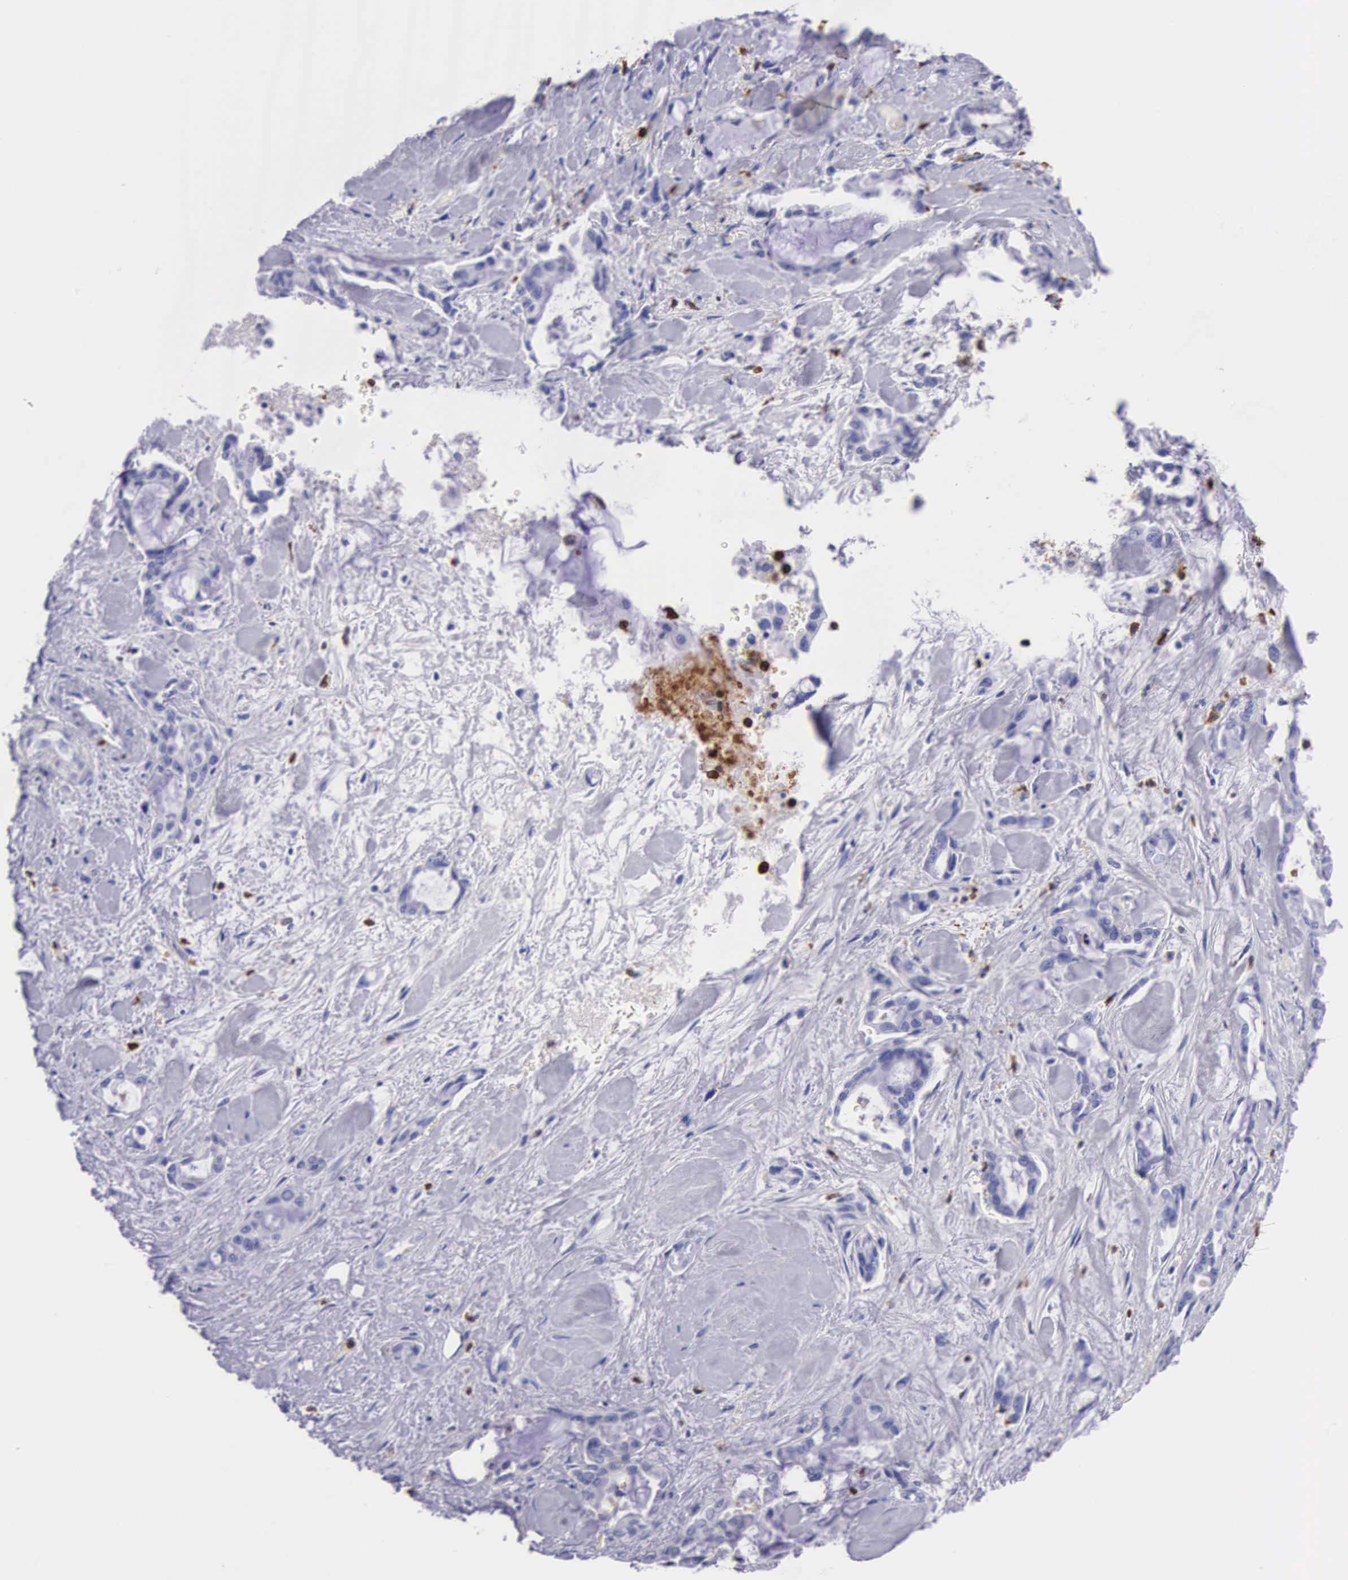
{"staining": {"intensity": "negative", "quantity": "none", "location": "none"}, "tissue": "pancreatic cancer", "cell_type": "Tumor cells", "image_type": "cancer", "snomed": [{"axis": "morphology", "description": "Adenocarcinoma, NOS"}, {"axis": "topography", "description": "Pancreas"}], "caption": "Tumor cells show no significant protein expression in pancreatic cancer.", "gene": "FCN1", "patient": {"sex": "female", "age": 70}}